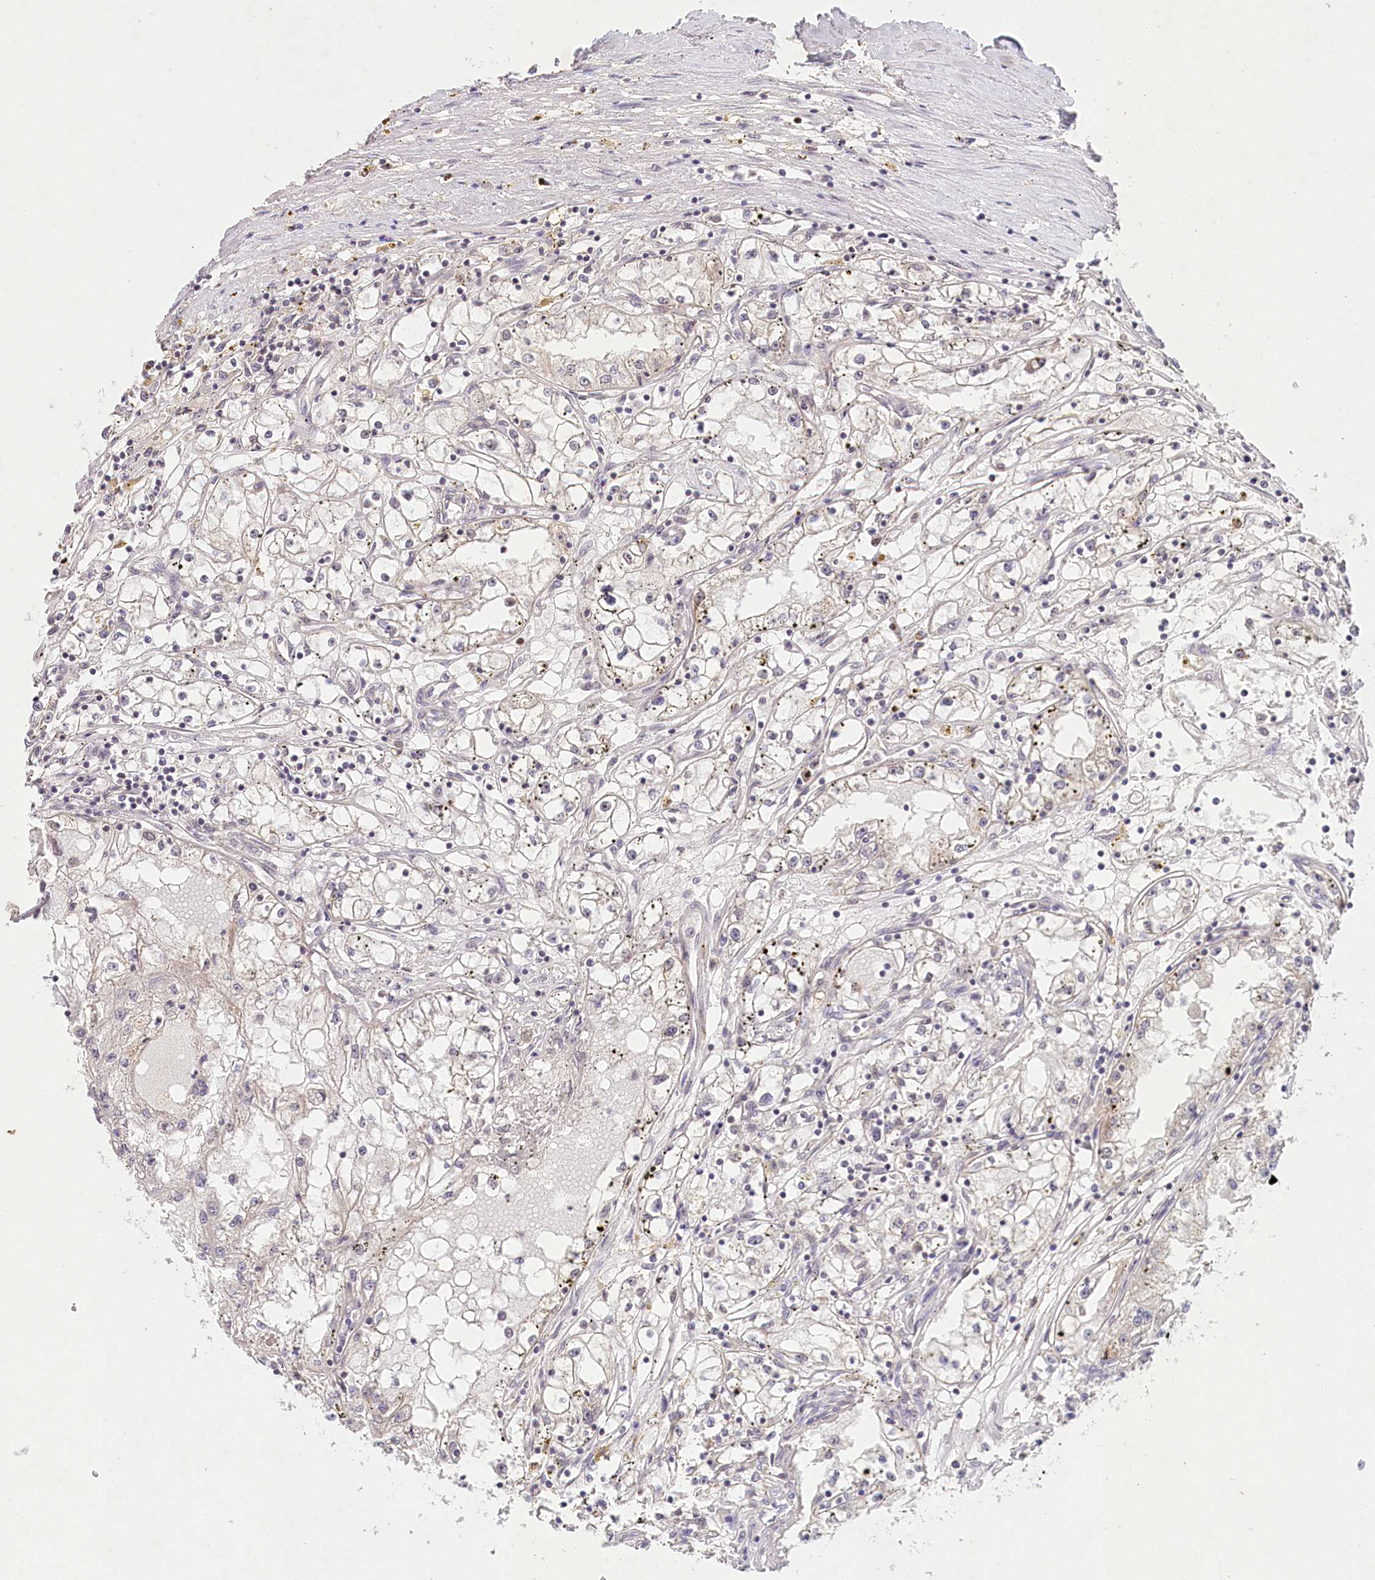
{"staining": {"intensity": "negative", "quantity": "none", "location": "none"}, "tissue": "renal cancer", "cell_type": "Tumor cells", "image_type": "cancer", "snomed": [{"axis": "morphology", "description": "Adenocarcinoma, NOS"}, {"axis": "topography", "description": "Kidney"}], "caption": "Tumor cells are negative for protein expression in human renal cancer.", "gene": "AMTN", "patient": {"sex": "male", "age": 56}}